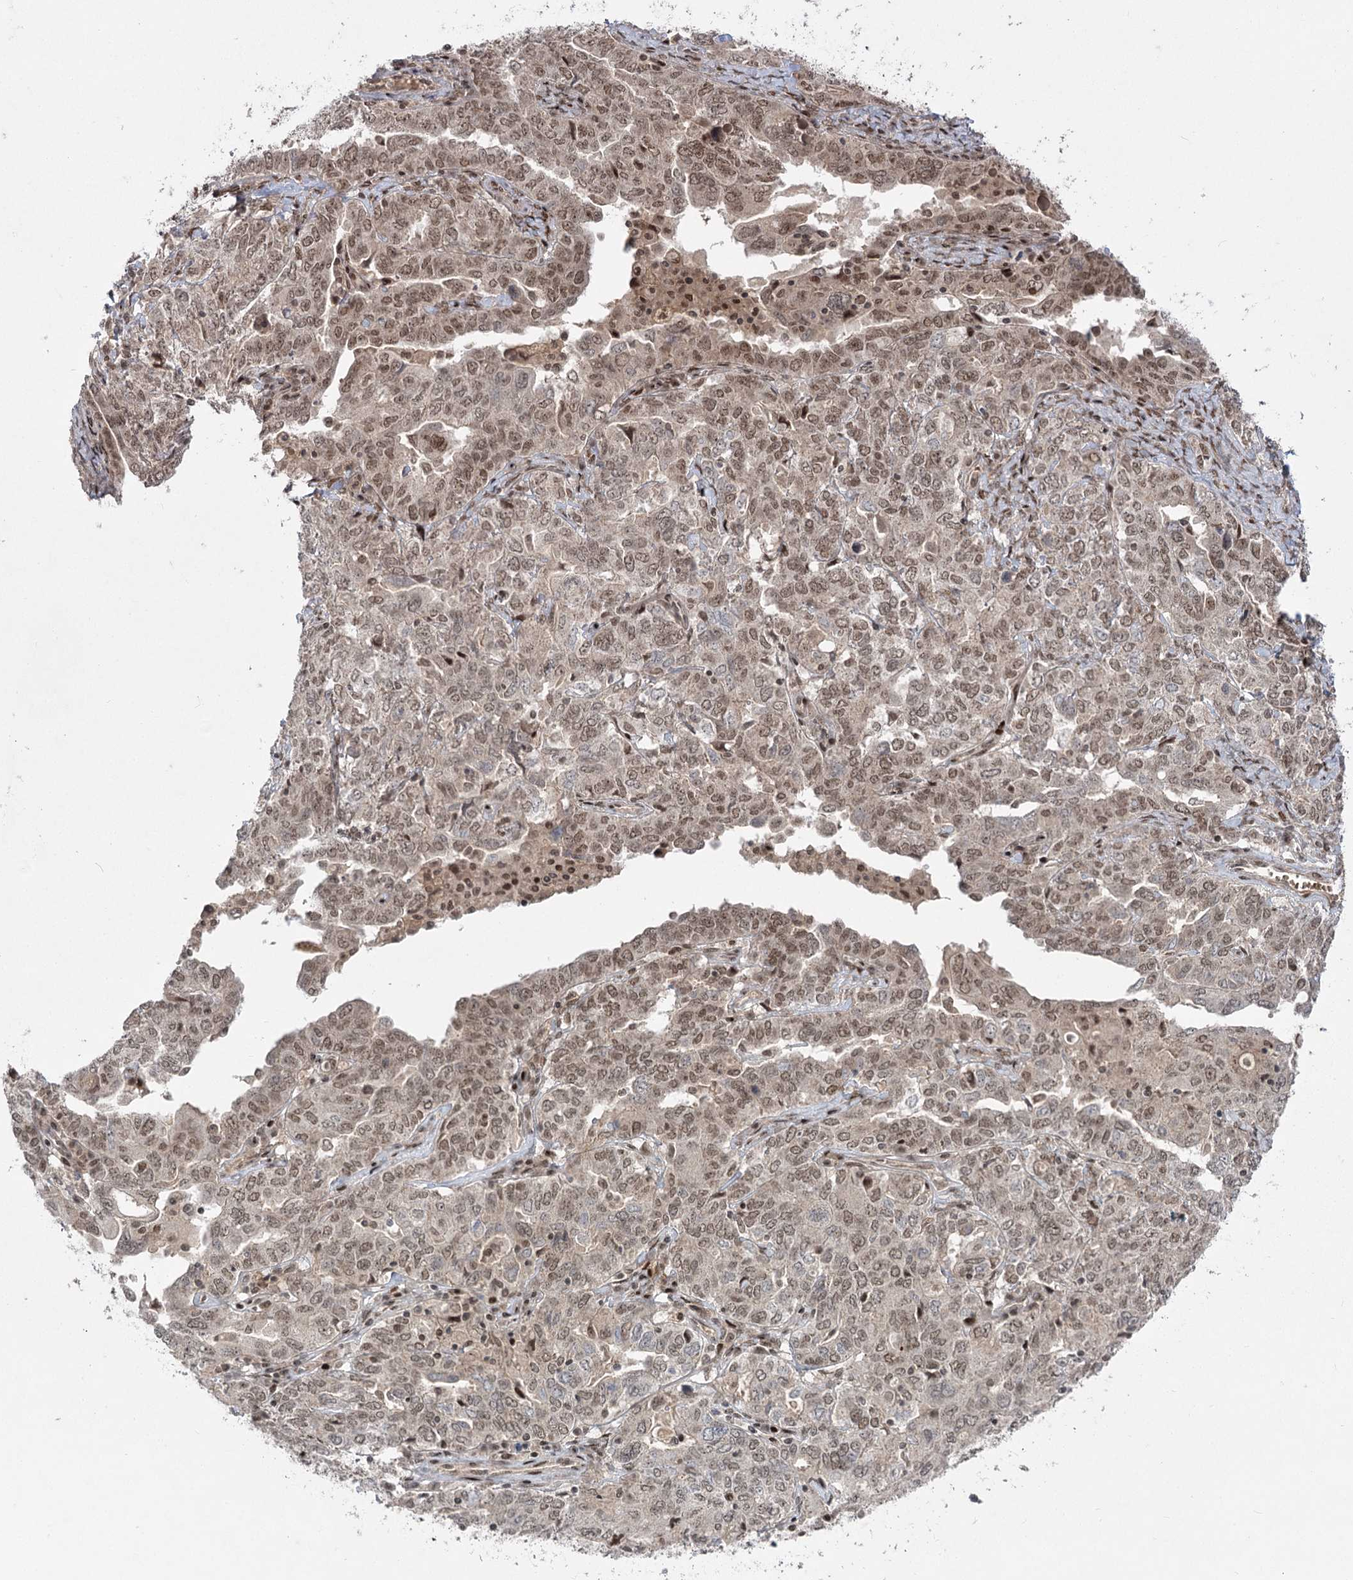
{"staining": {"intensity": "moderate", "quantity": ">75%", "location": "nuclear"}, "tissue": "ovarian cancer", "cell_type": "Tumor cells", "image_type": "cancer", "snomed": [{"axis": "morphology", "description": "Carcinoma, endometroid"}, {"axis": "topography", "description": "Ovary"}], "caption": "Immunohistochemical staining of human ovarian cancer shows moderate nuclear protein staining in about >75% of tumor cells.", "gene": "HELQ", "patient": {"sex": "female", "age": 62}}